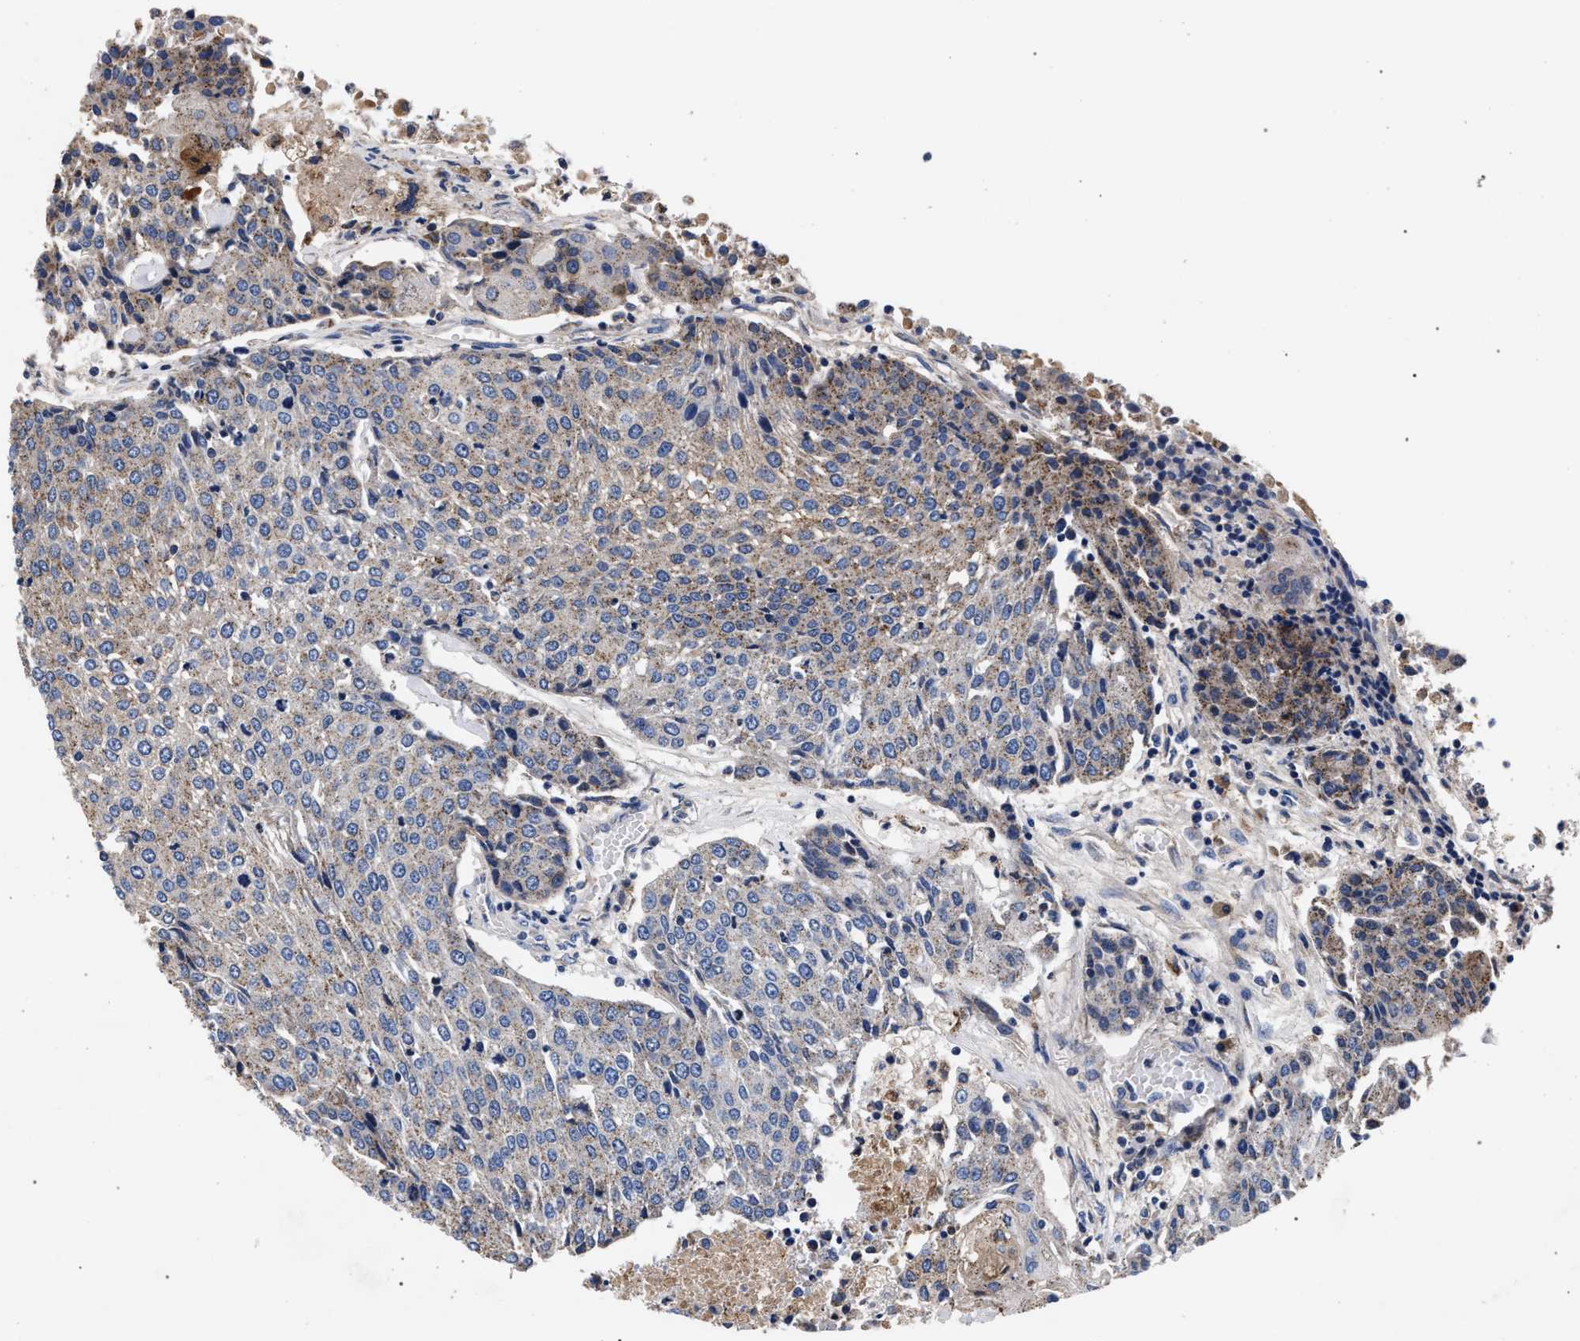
{"staining": {"intensity": "weak", "quantity": "25%-75%", "location": "cytoplasmic/membranous"}, "tissue": "urothelial cancer", "cell_type": "Tumor cells", "image_type": "cancer", "snomed": [{"axis": "morphology", "description": "Urothelial carcinoma, High grade"}, {"axis": "topography", "description": "Urinary bladder"}], "caption": "This is an image of immunohistochemistry (IHC) staining of urothelial cancer, which shows weak expression in the cytoplasmic/membranous of tumor cells.", "gene": "ACOX1", "patient": {"sex": "female", "age": 85}}